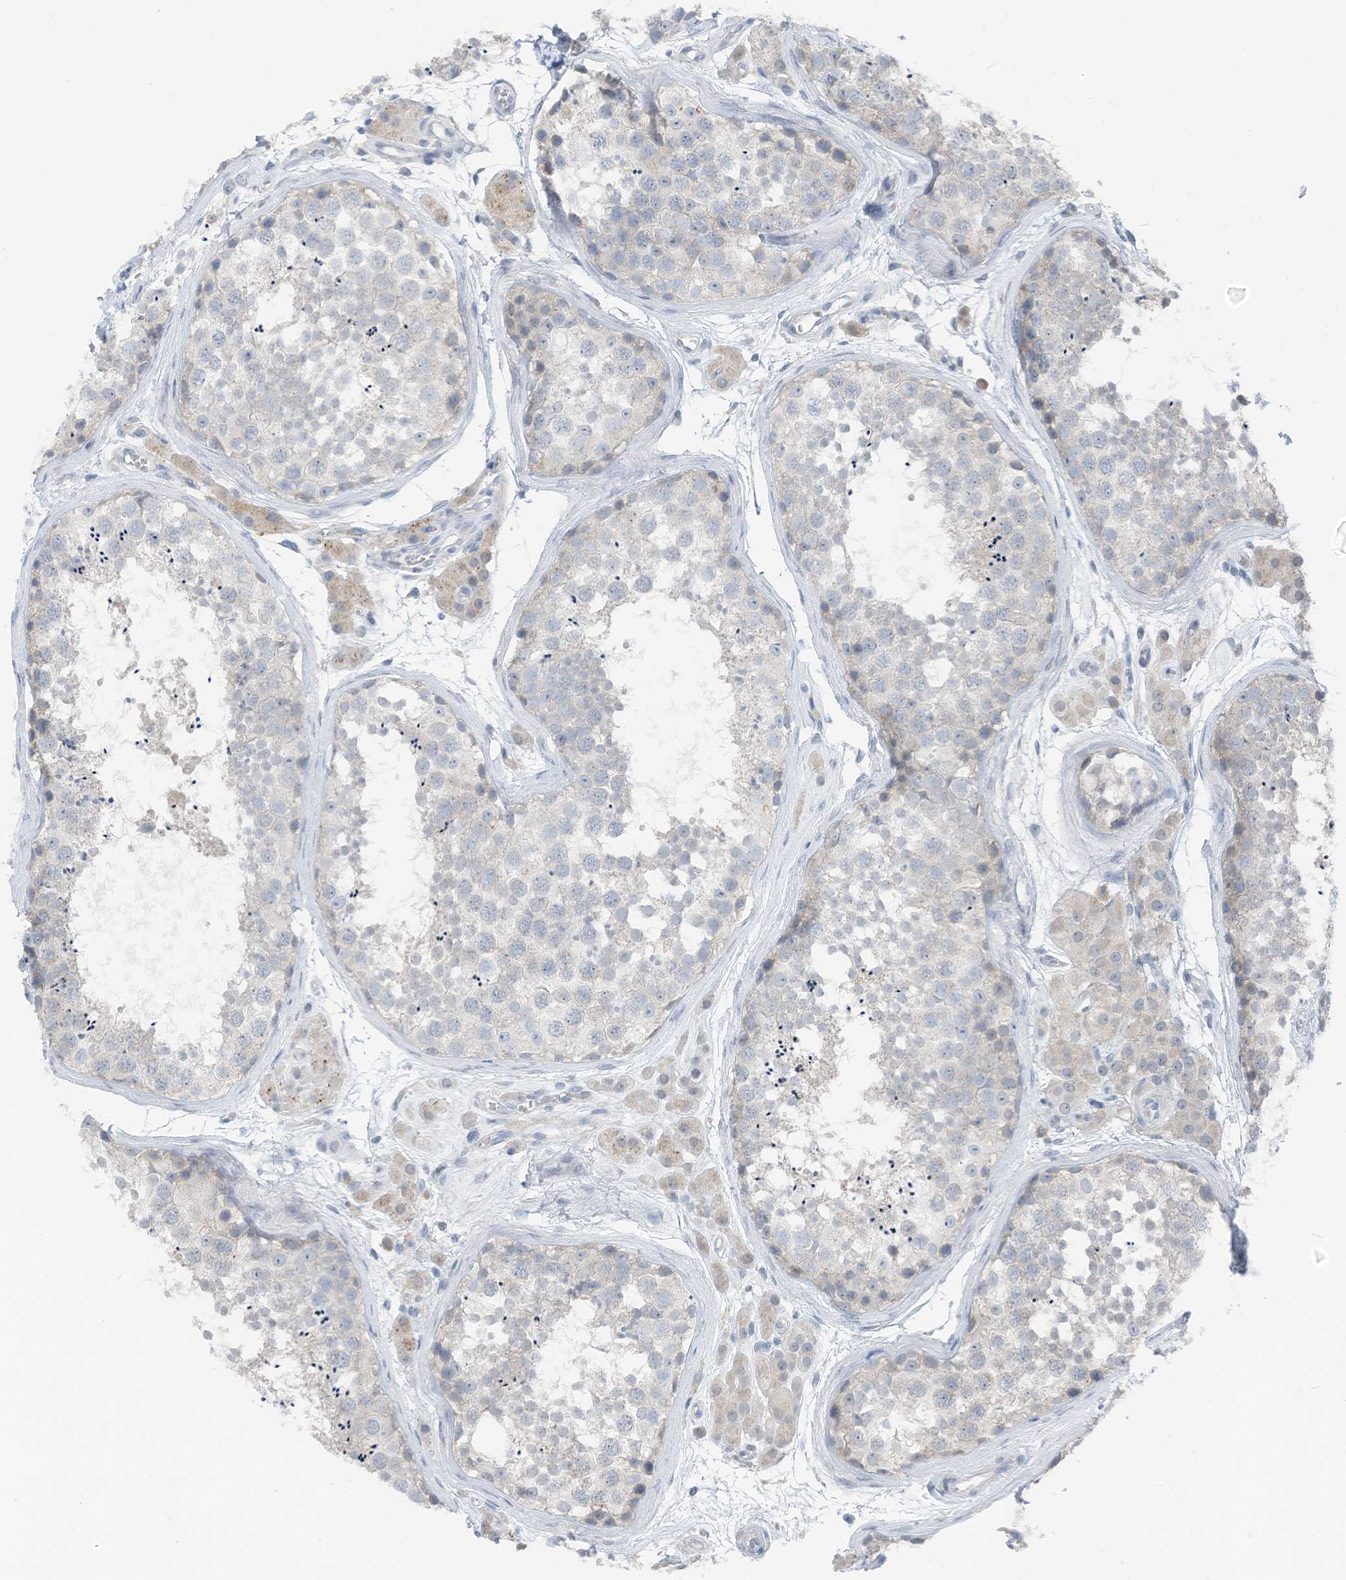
{"staining": {"intensity": "negative", "quantity": "none", "location": "none"}, "tissue": "testis", "cell_type": "Cells in seminiferous ducts", "image_type": "normal", "snomed": [{"axis": "morphology", "description": "Normal tissue, NOS"}, {"axis": "topography", "description": "Testis"}], "caption": "A high-resolution image shows immunohistochemistry staining of unremarkable testis, which reveals no significant positivity in cells in seminiferous ducts. (DAB (3,3'-diaminobenzidine) immunohistochemistry with hematoxylin counter stain).", "gene": "CHMP2B", "patient": {"sex": "male", "age": 56}}